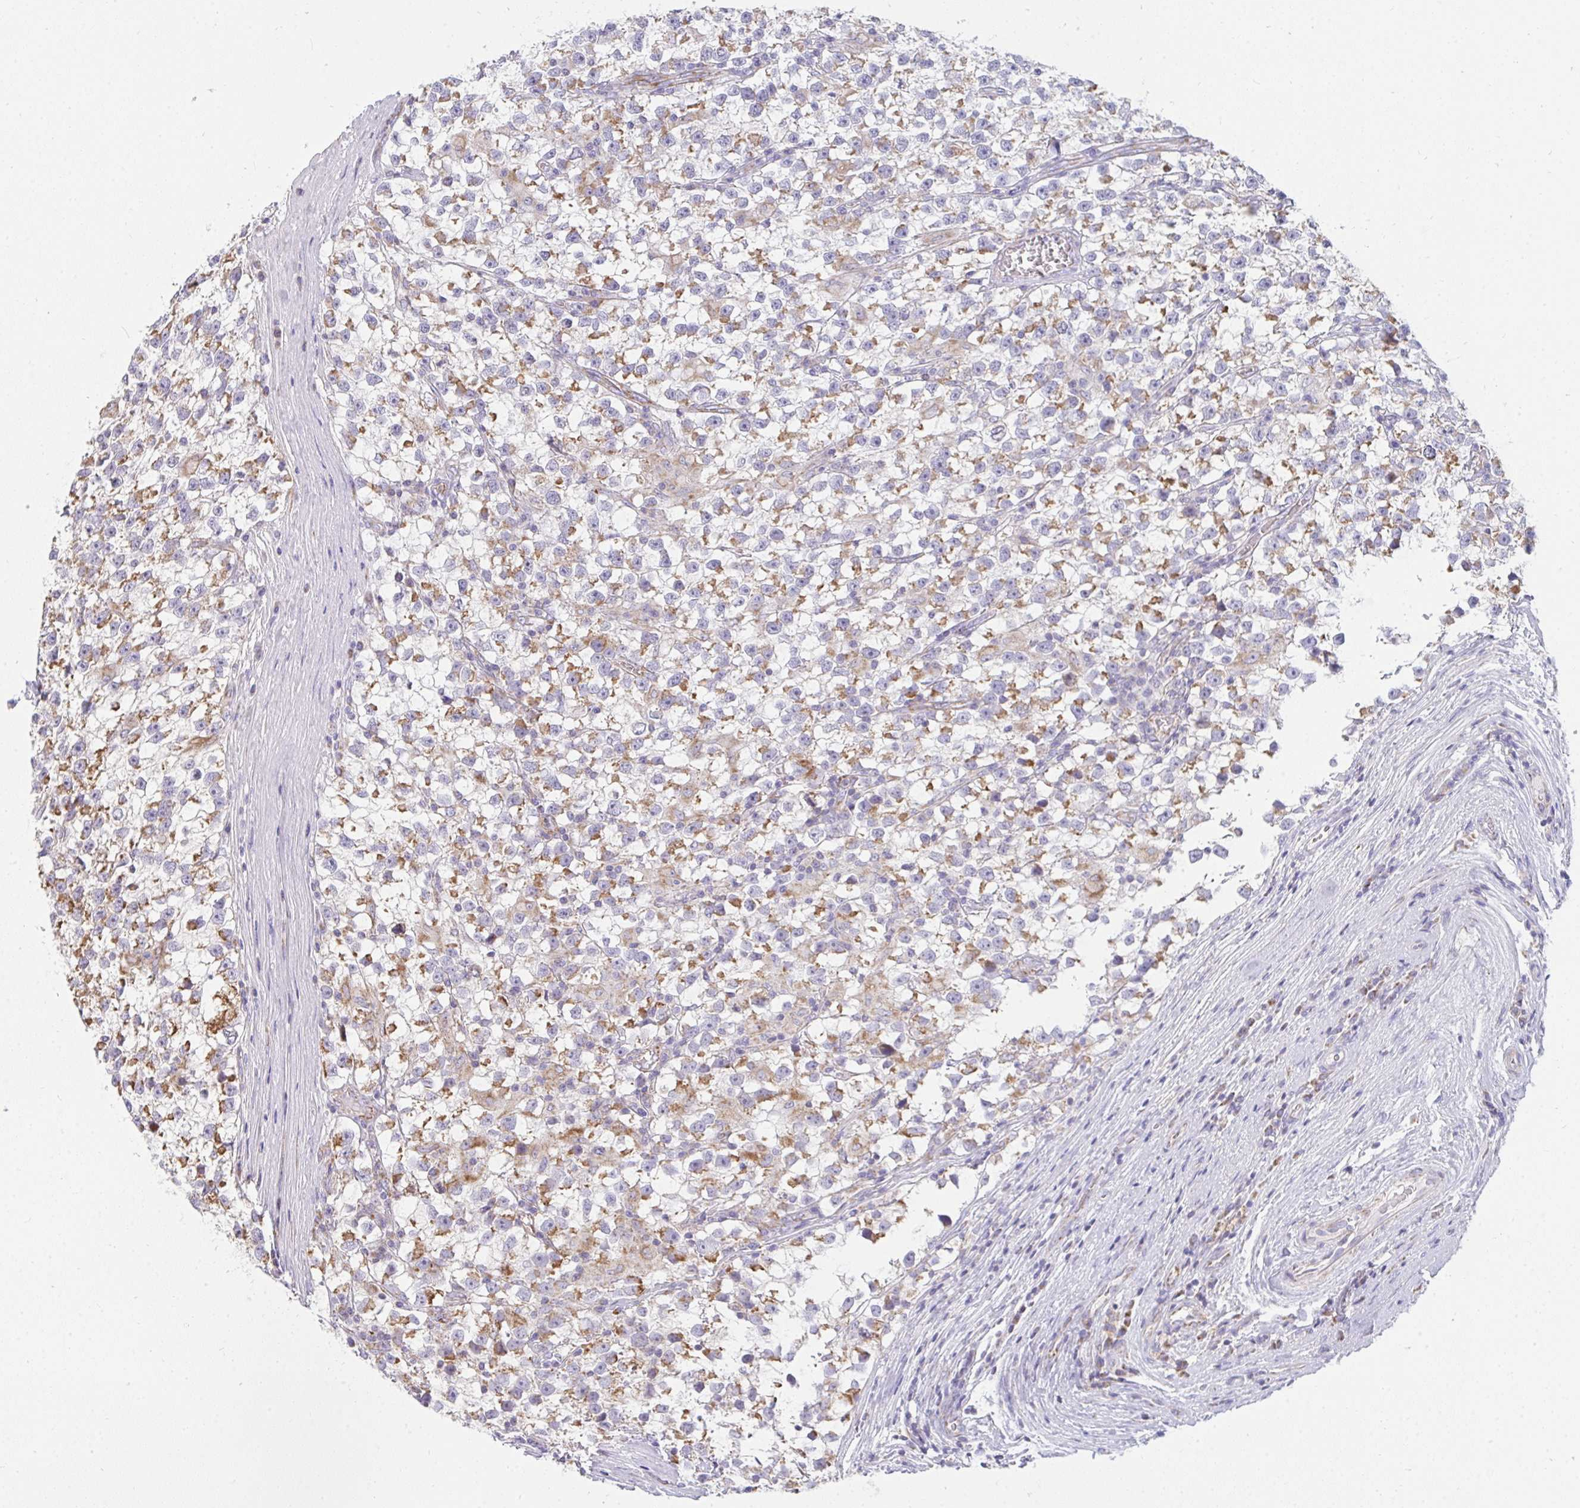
{"staining": {"intensity": "moderate", "quantity": "25%-75%", "location": "cytoplasmic/membranous"}, "tissue": "testis cancer", "cell_type": "Tumor cells", "image_type": "cancer", "snomed": [{"axis": "morphology", "description": "Seminoma, NOS"}, {"axis": "topography", "description": "Testis"}], "caption": "Seminoma (testis) tissue reveals moderate cytoplasmic/membranous expression in about 25%-75% of tumor cells", "gene": "FAHD1", "patient": {"sex": "male", "age": 31}}